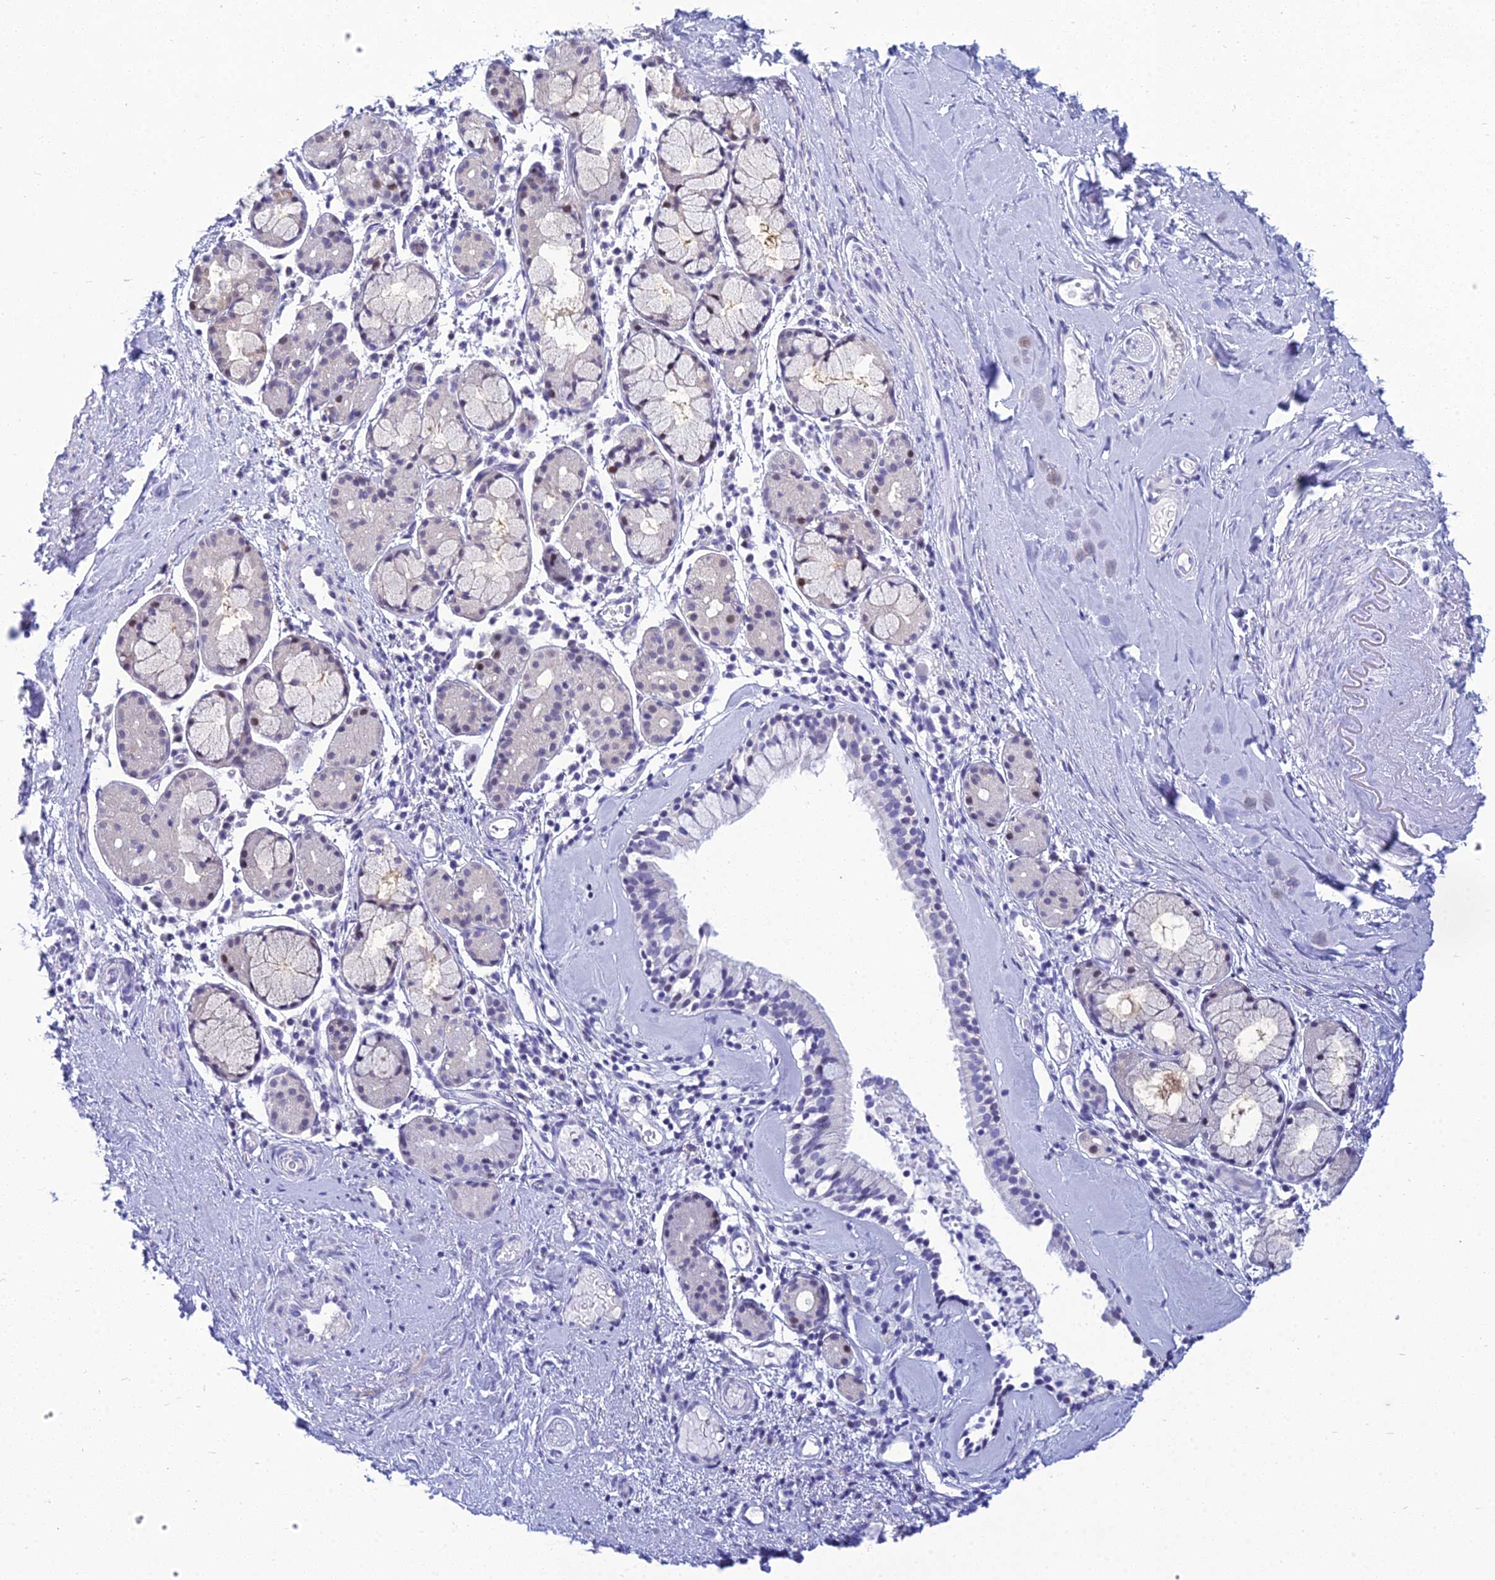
{"staining": {"intensity": "weak", "quantity": "25%-75%", "location": "cytoplasmic/membranous"}, "tissue": "nasopharynx", "cell_type": "Respiratory epithelial cells", "image_type": "normal", "snomed": [{"axis": "morphology", "description": "Normal tissue, NOS"}, {"axis": "topography", "description": "Nasopharynx"}], "caption": "Protein staining by IHC demonstrates weak cytoplasmic/membranous expression in about 25%-75% of respiratory epithelial cells in unremarkable nasopharynx.", "gene": "ZMIZ1", "patient": {"sex": "male", "age": 82}}